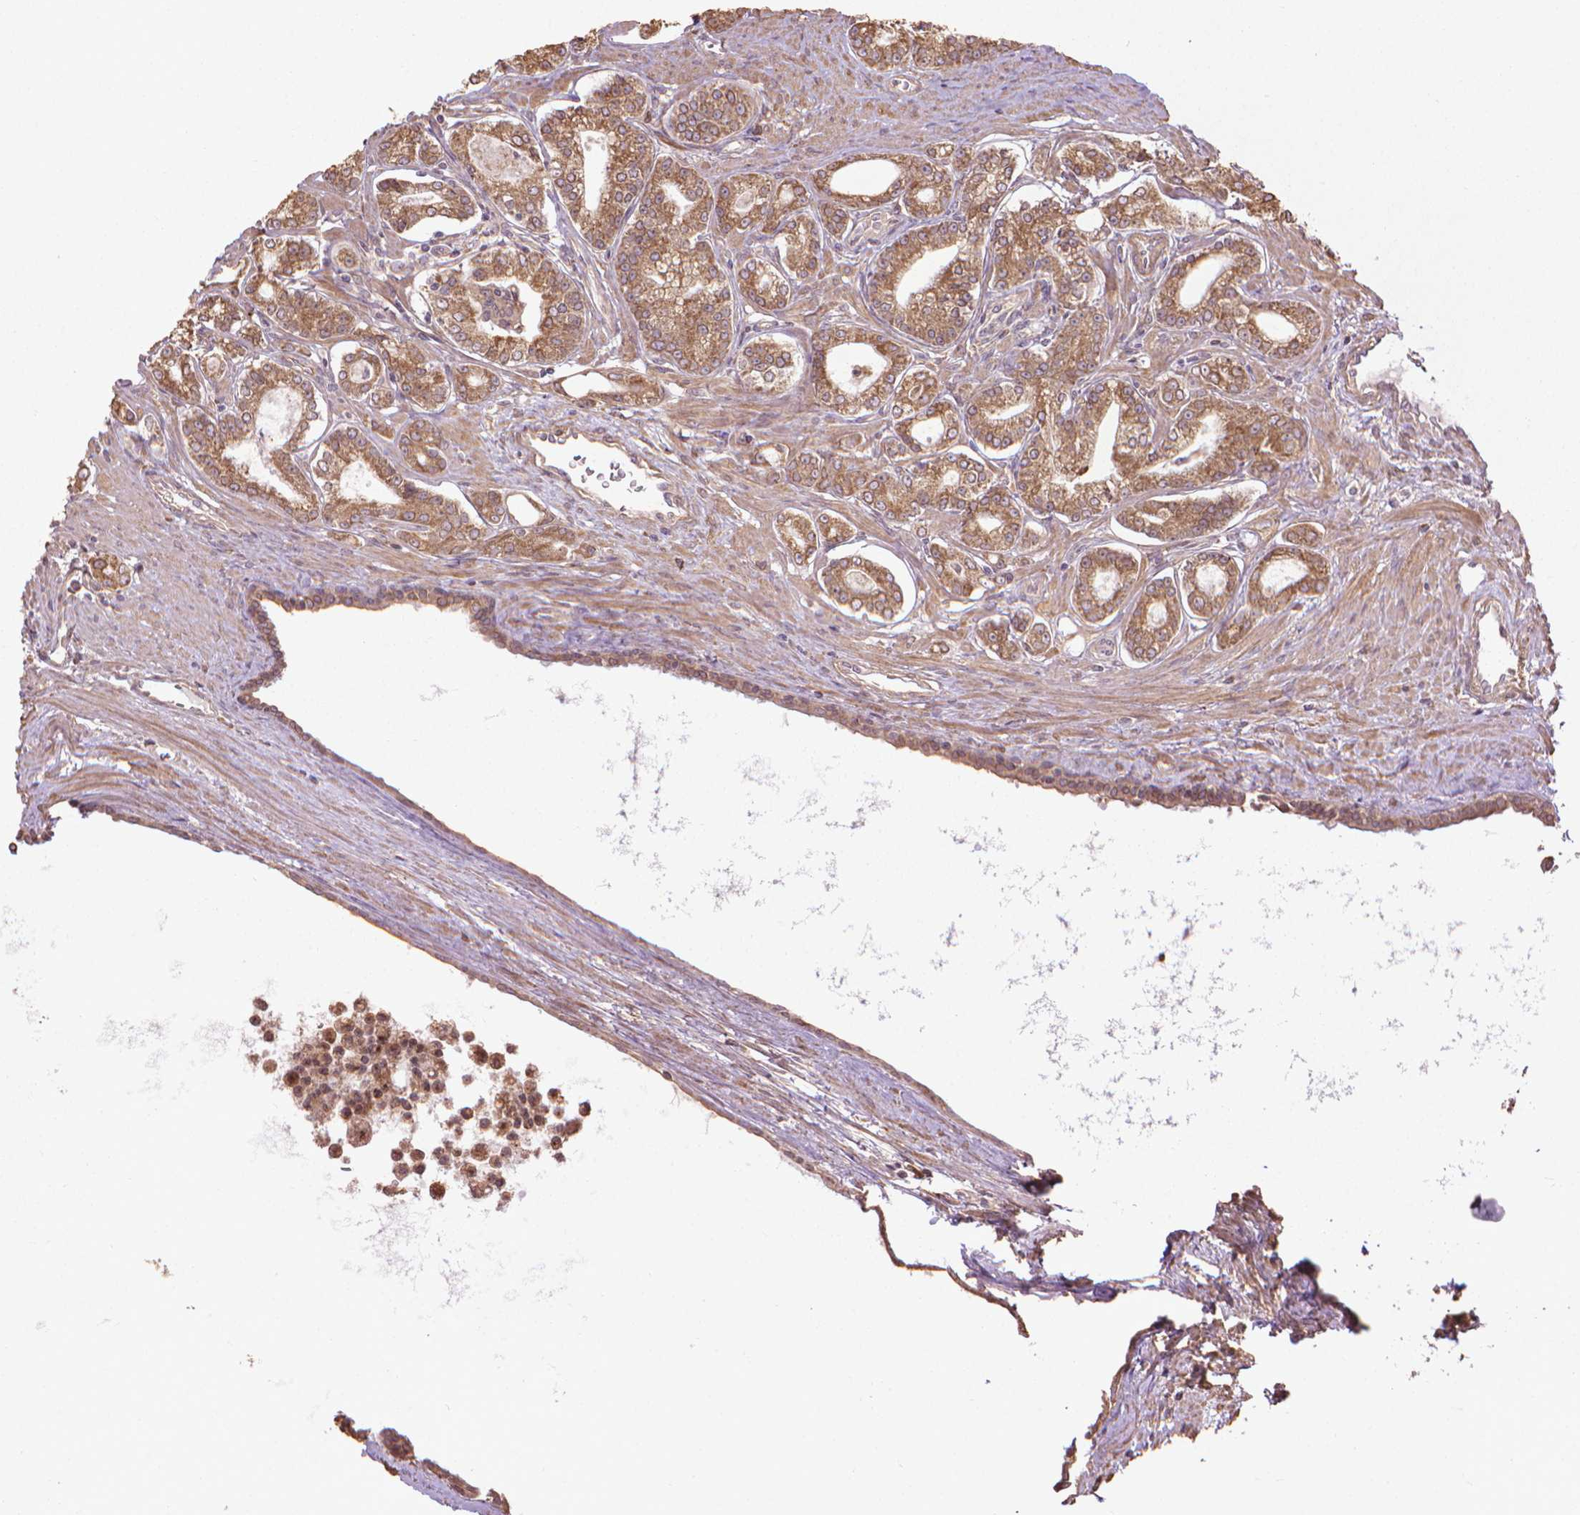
{"staining": {"intensity": "moderate", "quantity": ">75%", "location": "cytoplasmic/membranous"}, "tissue": "prostate cancer", "cell_type": "Tumor cells", "image_type": "cancer", "snomed": [{"axis": "morphology", "description": "Adenocarcinoma, NOS"}, {"axis": "topography", "description": "Prostate"}], "caption": "Immunohistochemical staining of human prostate cancer (adenocarcinoma) reveals medium levels of moderate cytoplasmic/membranous staining in about >75% of tumor cells. The staining is performed using DAB (3,3'-diaminobenzidine) brown chromogen to label protein expression. The nuclei are counter-stained blue using hematoxylin.", "gene": "GAS1", "patient": {"sex": "male", "age": 71}}